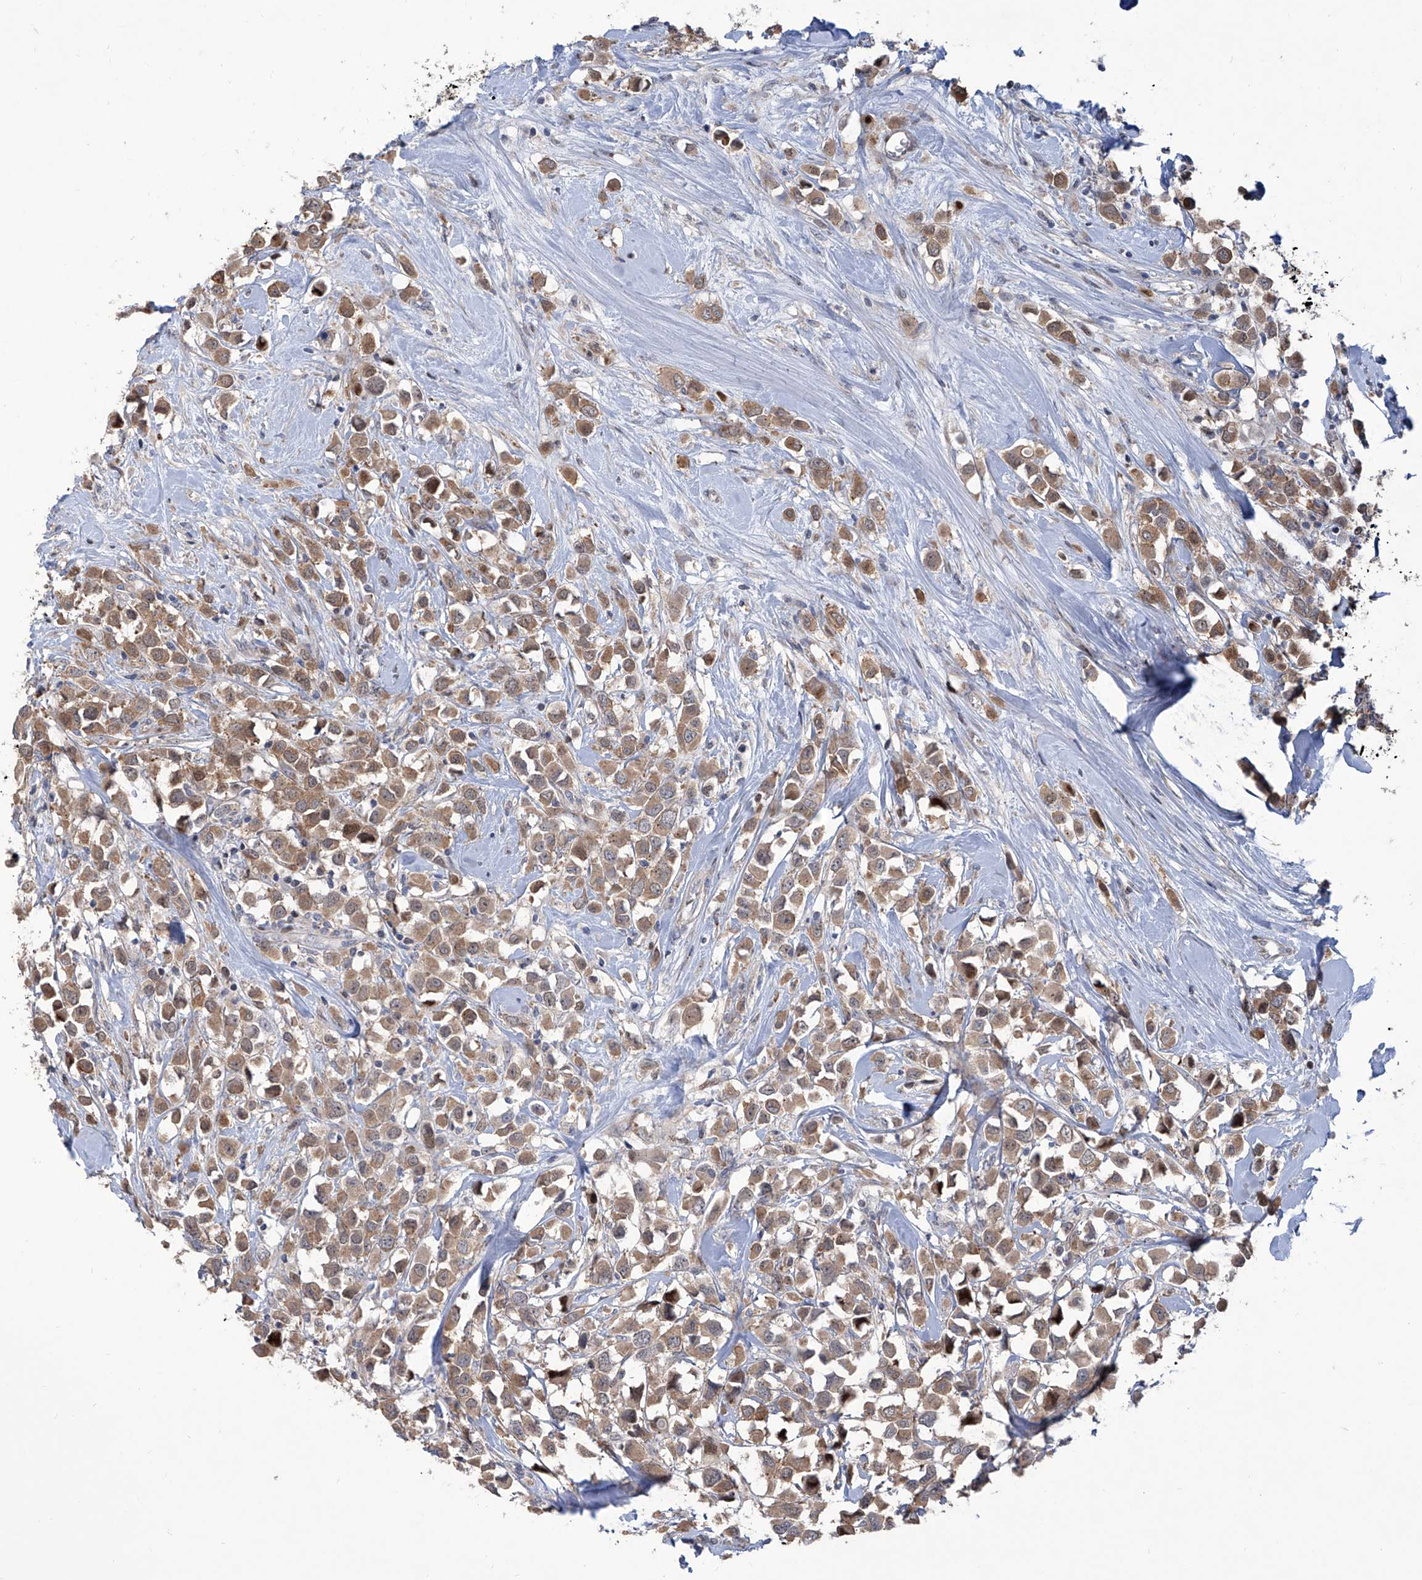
{"staining": {"intensity": "moderate", "quantity": ">75%", "location": "cytoplasmic/membranous"}, "tissue": "breast cancer", "cell_type": "Tumor cells", "image_type": "cancer", "snomed": [{"axis": "morphology", "description": "Duct carcinoma"}, {"axis": "topography", "description": "Breast"}], "caption": "Infiltrating ductal carcinoma (breast) tissue shows moderate cytoplasmic/membranous staining in about >75% of tumor cells, visualized by immunohistochemistry.", "gene": "LRRC1", "patient": {"sex": "female", "age": 61}}